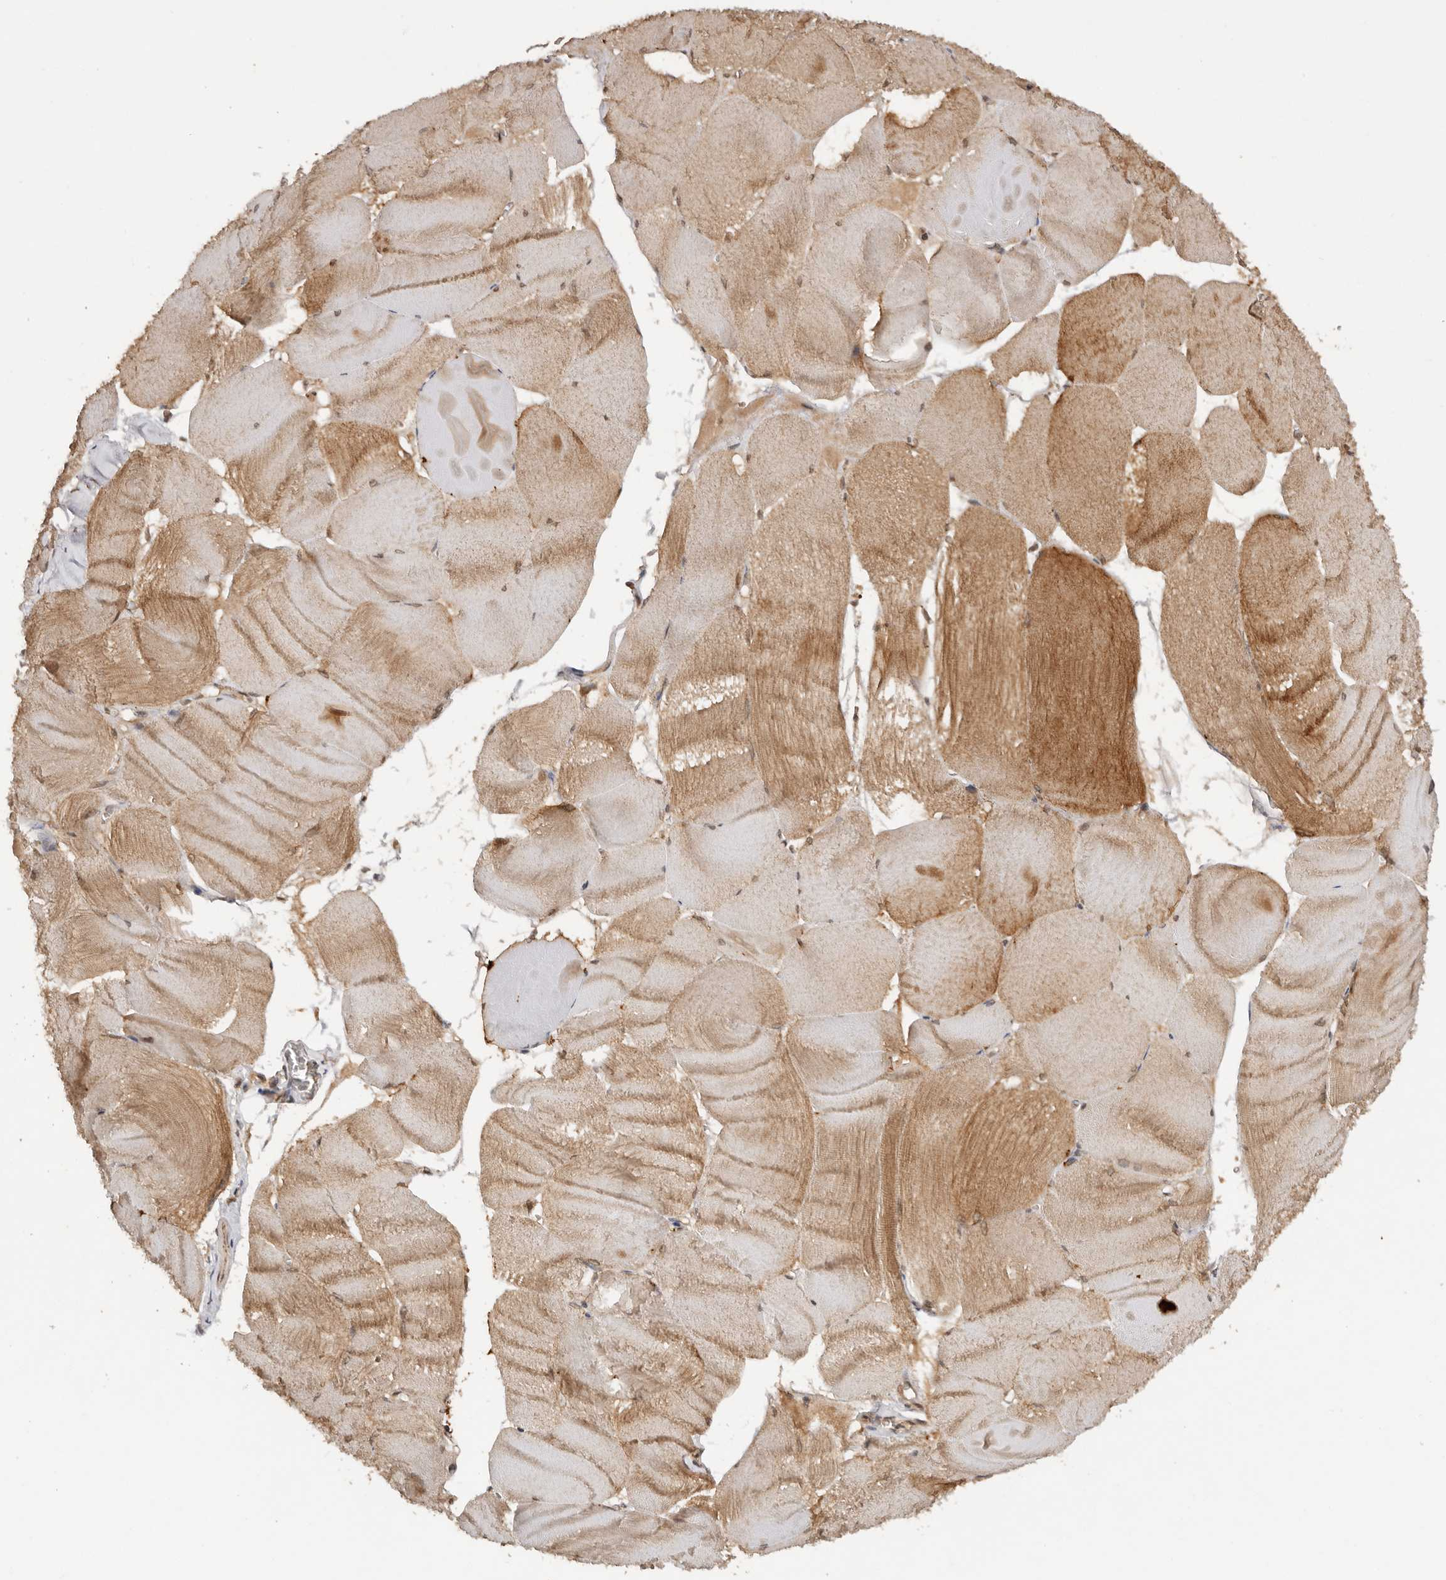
{"staining": {"intensity": "moderate", "quantity": ">75%", "location": "cytoplasmic/membranous"}, "tissue": "skeletal muscle", "cell_type": "Myocytes", "image_type": "normal", "snomed": [{"axis": "morphology", "description": "Normal tissue, NOS"}, {"axis": "morphology", "description": "Basal cell carcinoma"}, {"axis": "topography", "description": "Skeletal muscle"}], "caption": "A histopathology image showing moderate cytoplasmic/membranous expression in about >75% of myocytes in benign skeletal muscle, as visualized by brown immunohistochemical staining.", "gene": "TARS2", "patient": {"sex": "female", "age": 64}}